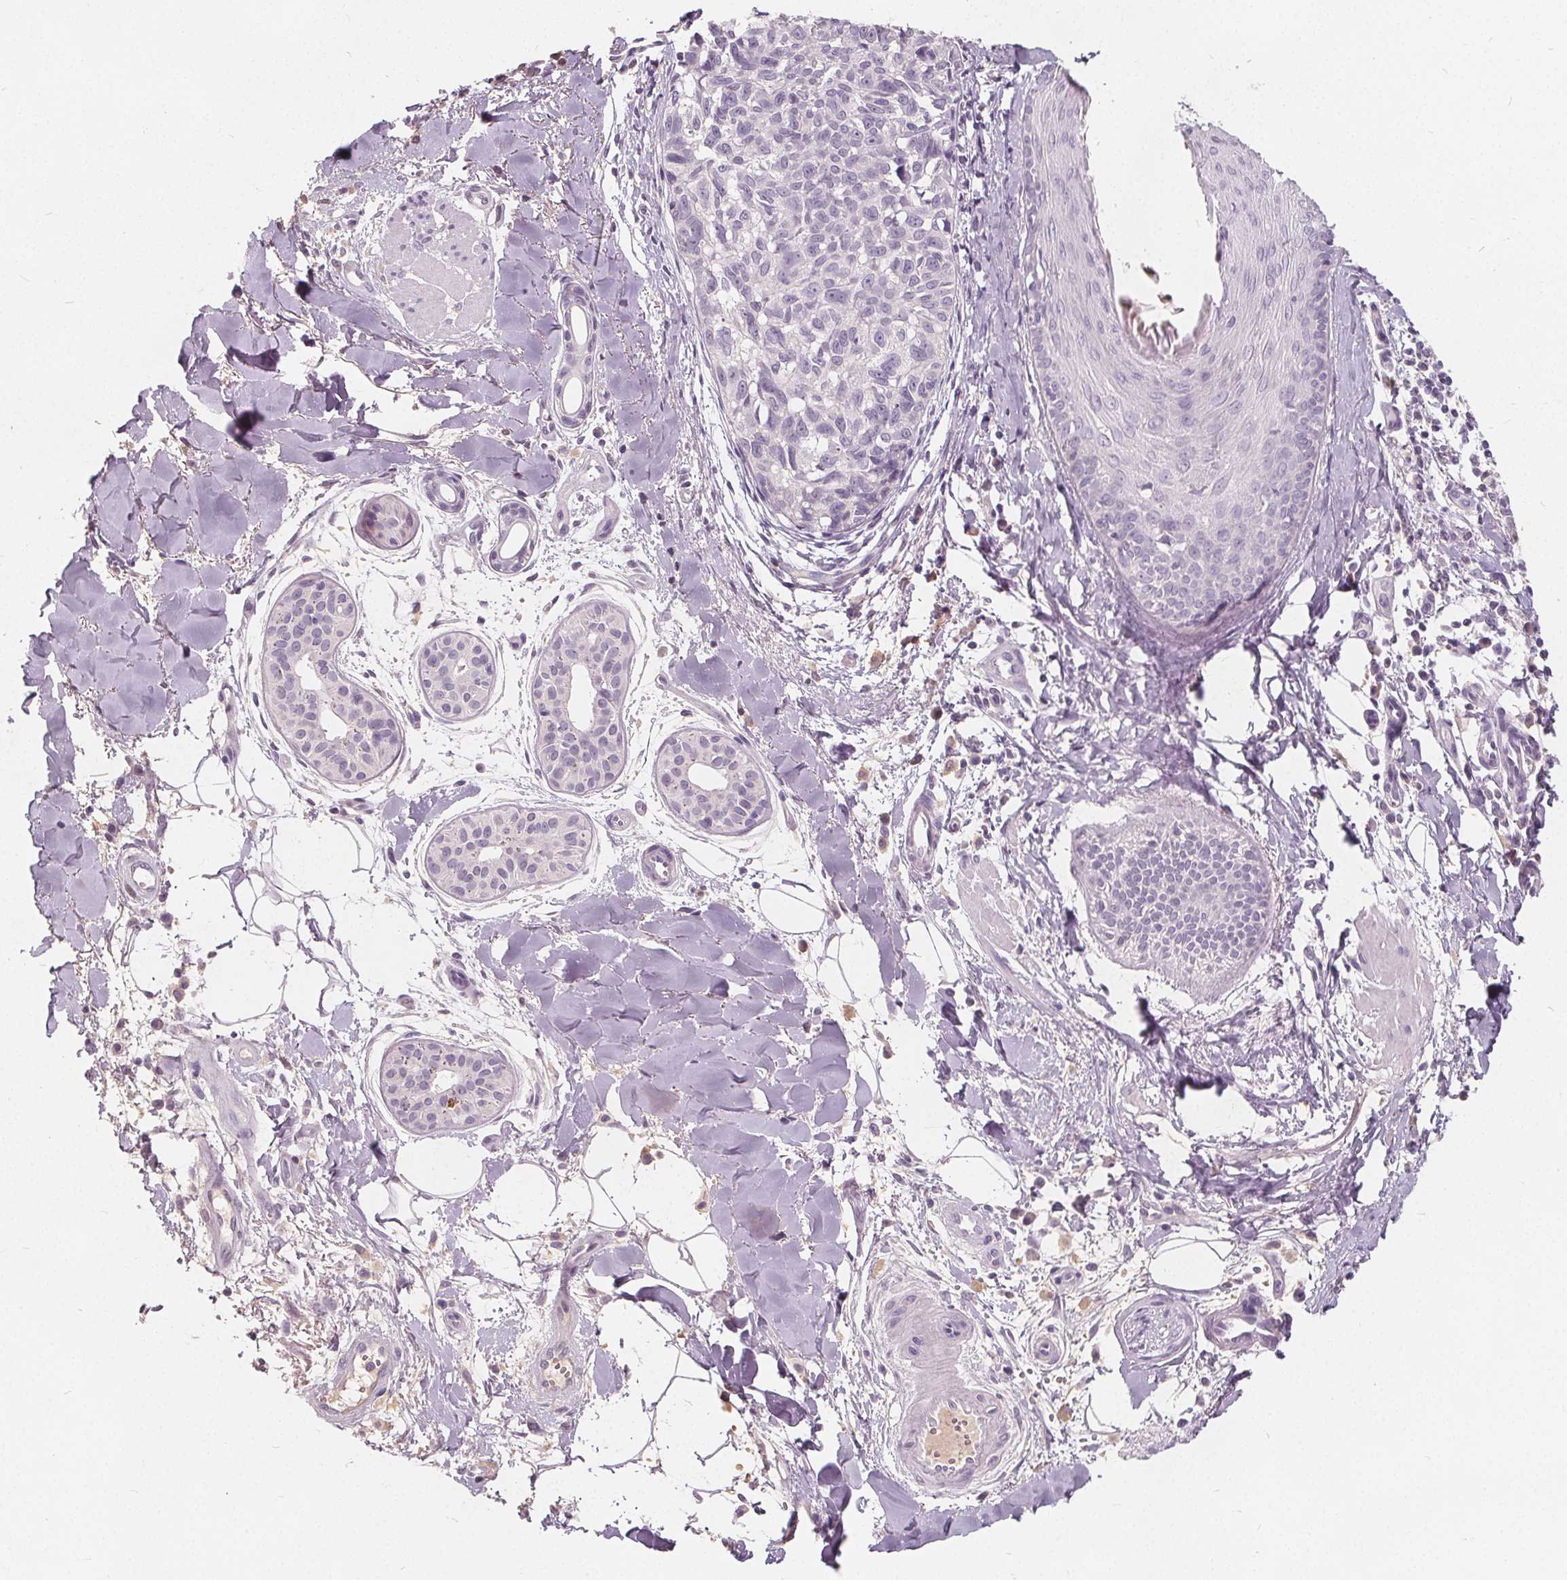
{"staining": {"intensity": "negative", "quantity": "none", "location": "none"}, "tissue": "melanoma", "cell_type": "Tumor cells", "image_type": "cancer", "snomed": [{"axis": "morphology", "description": "Malignant melanoma, NOS"}, {"axis": "topography", "description": "Skin"}], "caption": "A high-resolution histopathology image shows immunohistochemistry staining of malignant melanoma, which reveals no significant positivity in tumor cells.", "gene": "PLA2G2E", "patient": {"sex": "male", "age": 48}}